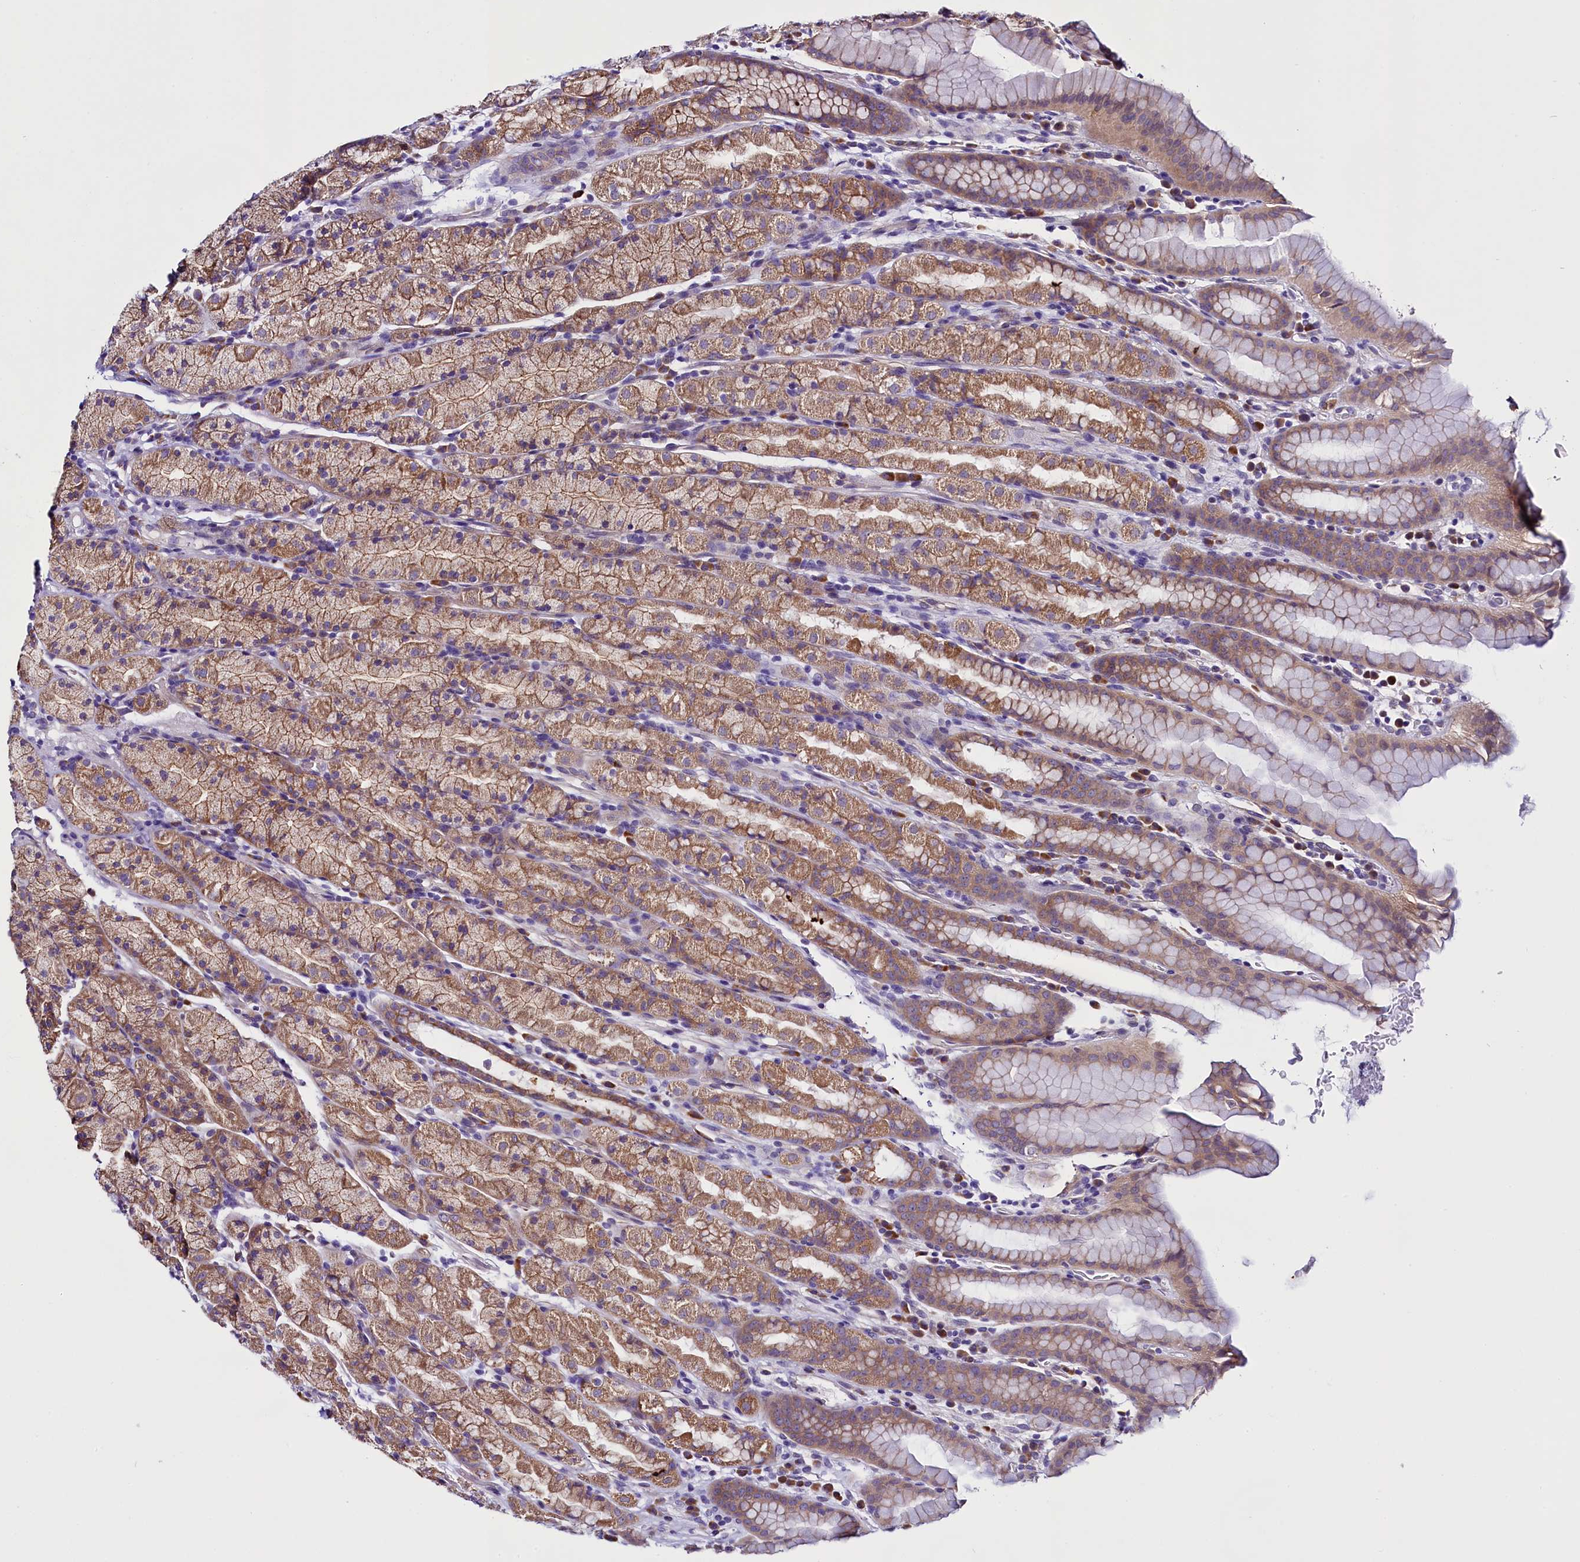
{"staining": {"intensity": "moderate", "quantity": ">75%", "location": "cytoplasmic/membranous"}, "tissue": "stomach", "cell_type": "Glandular cells", "image_type": "normal", "snomed": [{"axis": "morphology", "description": "Normal tissue, NOS"}, {"axis": "topography", "description": "Stomach, upper"}, {"axis": "topography", "description": "Stomach, lower"}, {"axis": "topography", "description": "Small intestine"}], "caption": "Normal stomach demonstrates moderate cytoplasmic/membranous staining in about >75% of glandular cells, visualized by immunohistochemistry. (DAB (3,3'-diaminobenzidine) IHC, brown staining for protein, blue staining for nuclei).", "gene": "UACA", "patient": {"sex": "male", "age": 68}}